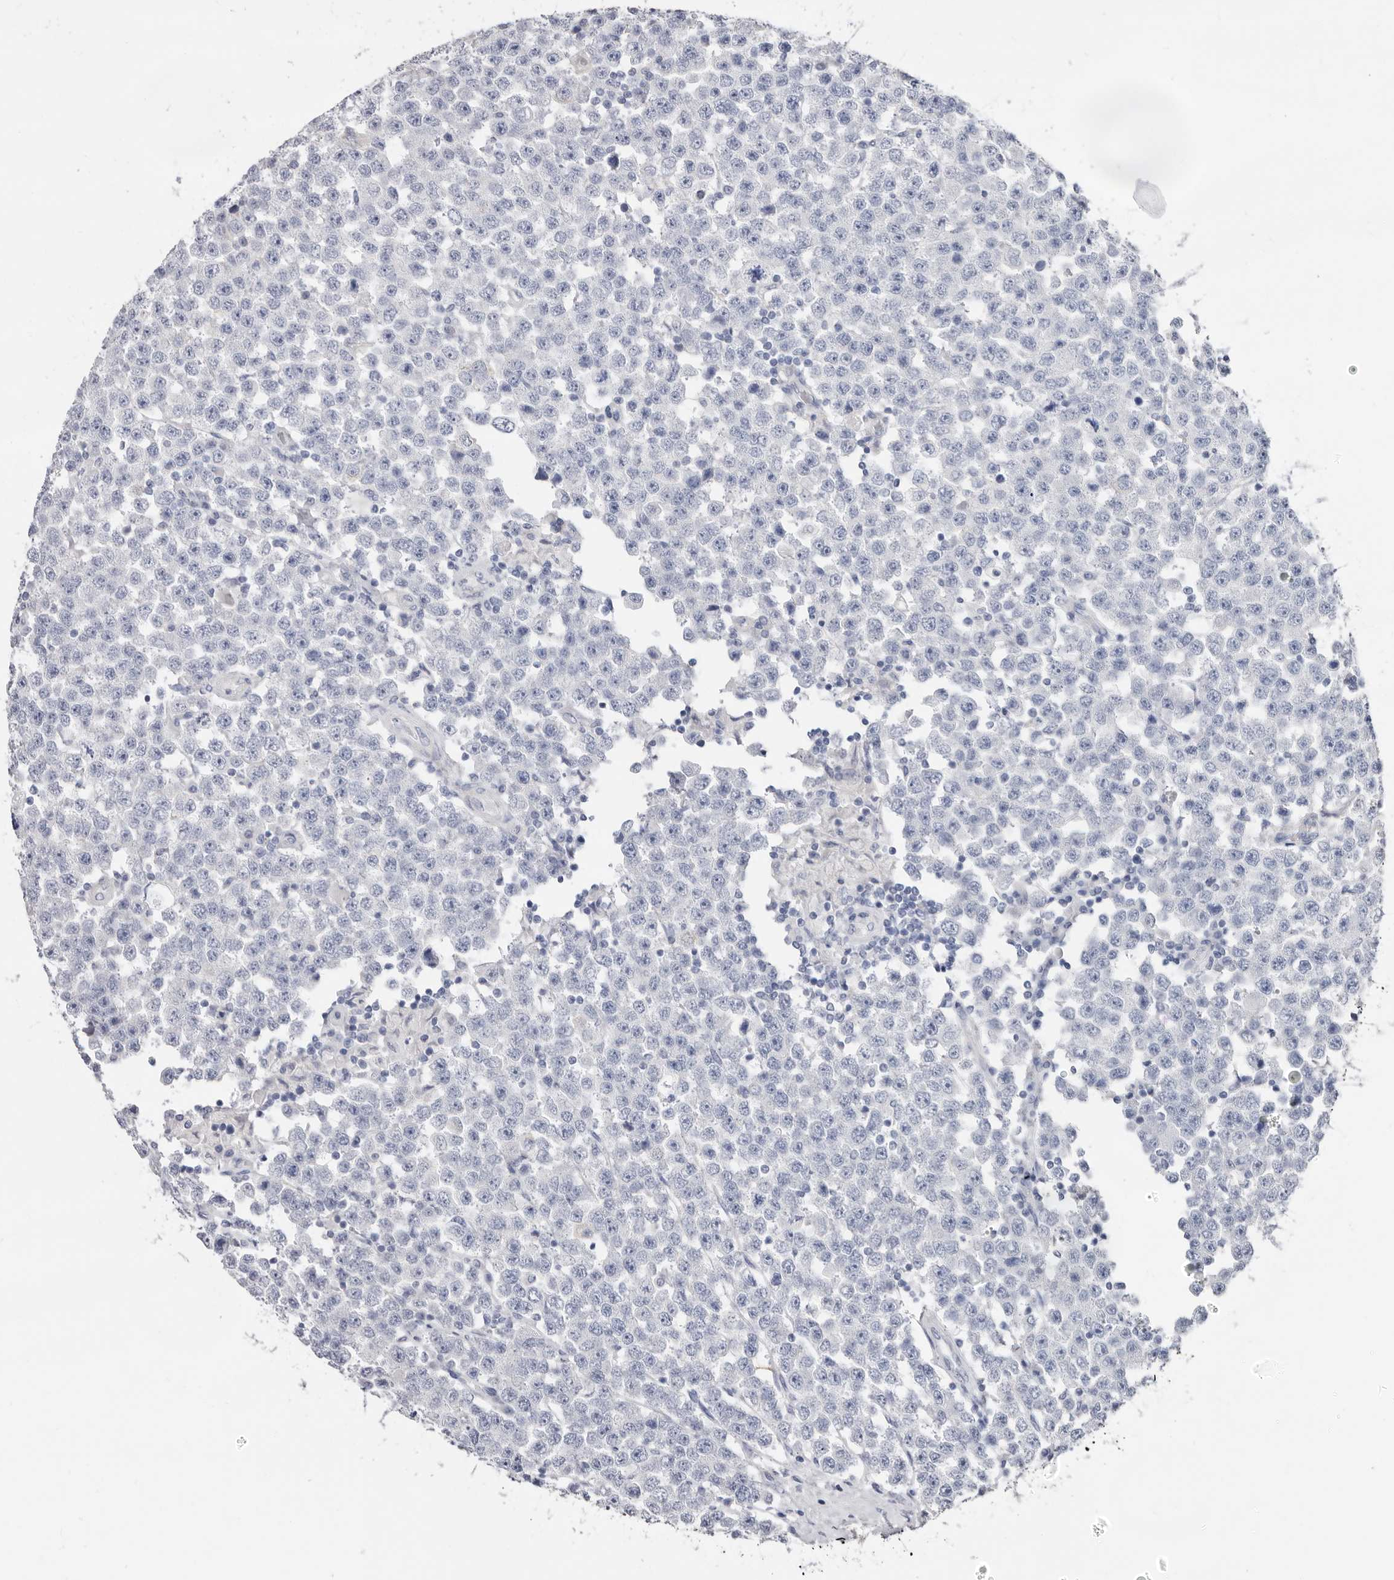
{"staining": {"intensity": "negative", "quantity": "none", "location": "none"}, "tissue": "testis cancer", "cell_type": "Tumor cells", "image_type": "cancer", "snomed": [{"axis": "morphology", "description": "Seminoma, NOS"}, {"axis": "topography", "description": "Testis"}], "caption": "Immunohistochemistry (IHC) micrograph of human testis cancer stained for a protein (brown), which reveals no staining in tumor cells.", "gene": "RSPO2", "patient": {"sex": "male", "age": 28}}